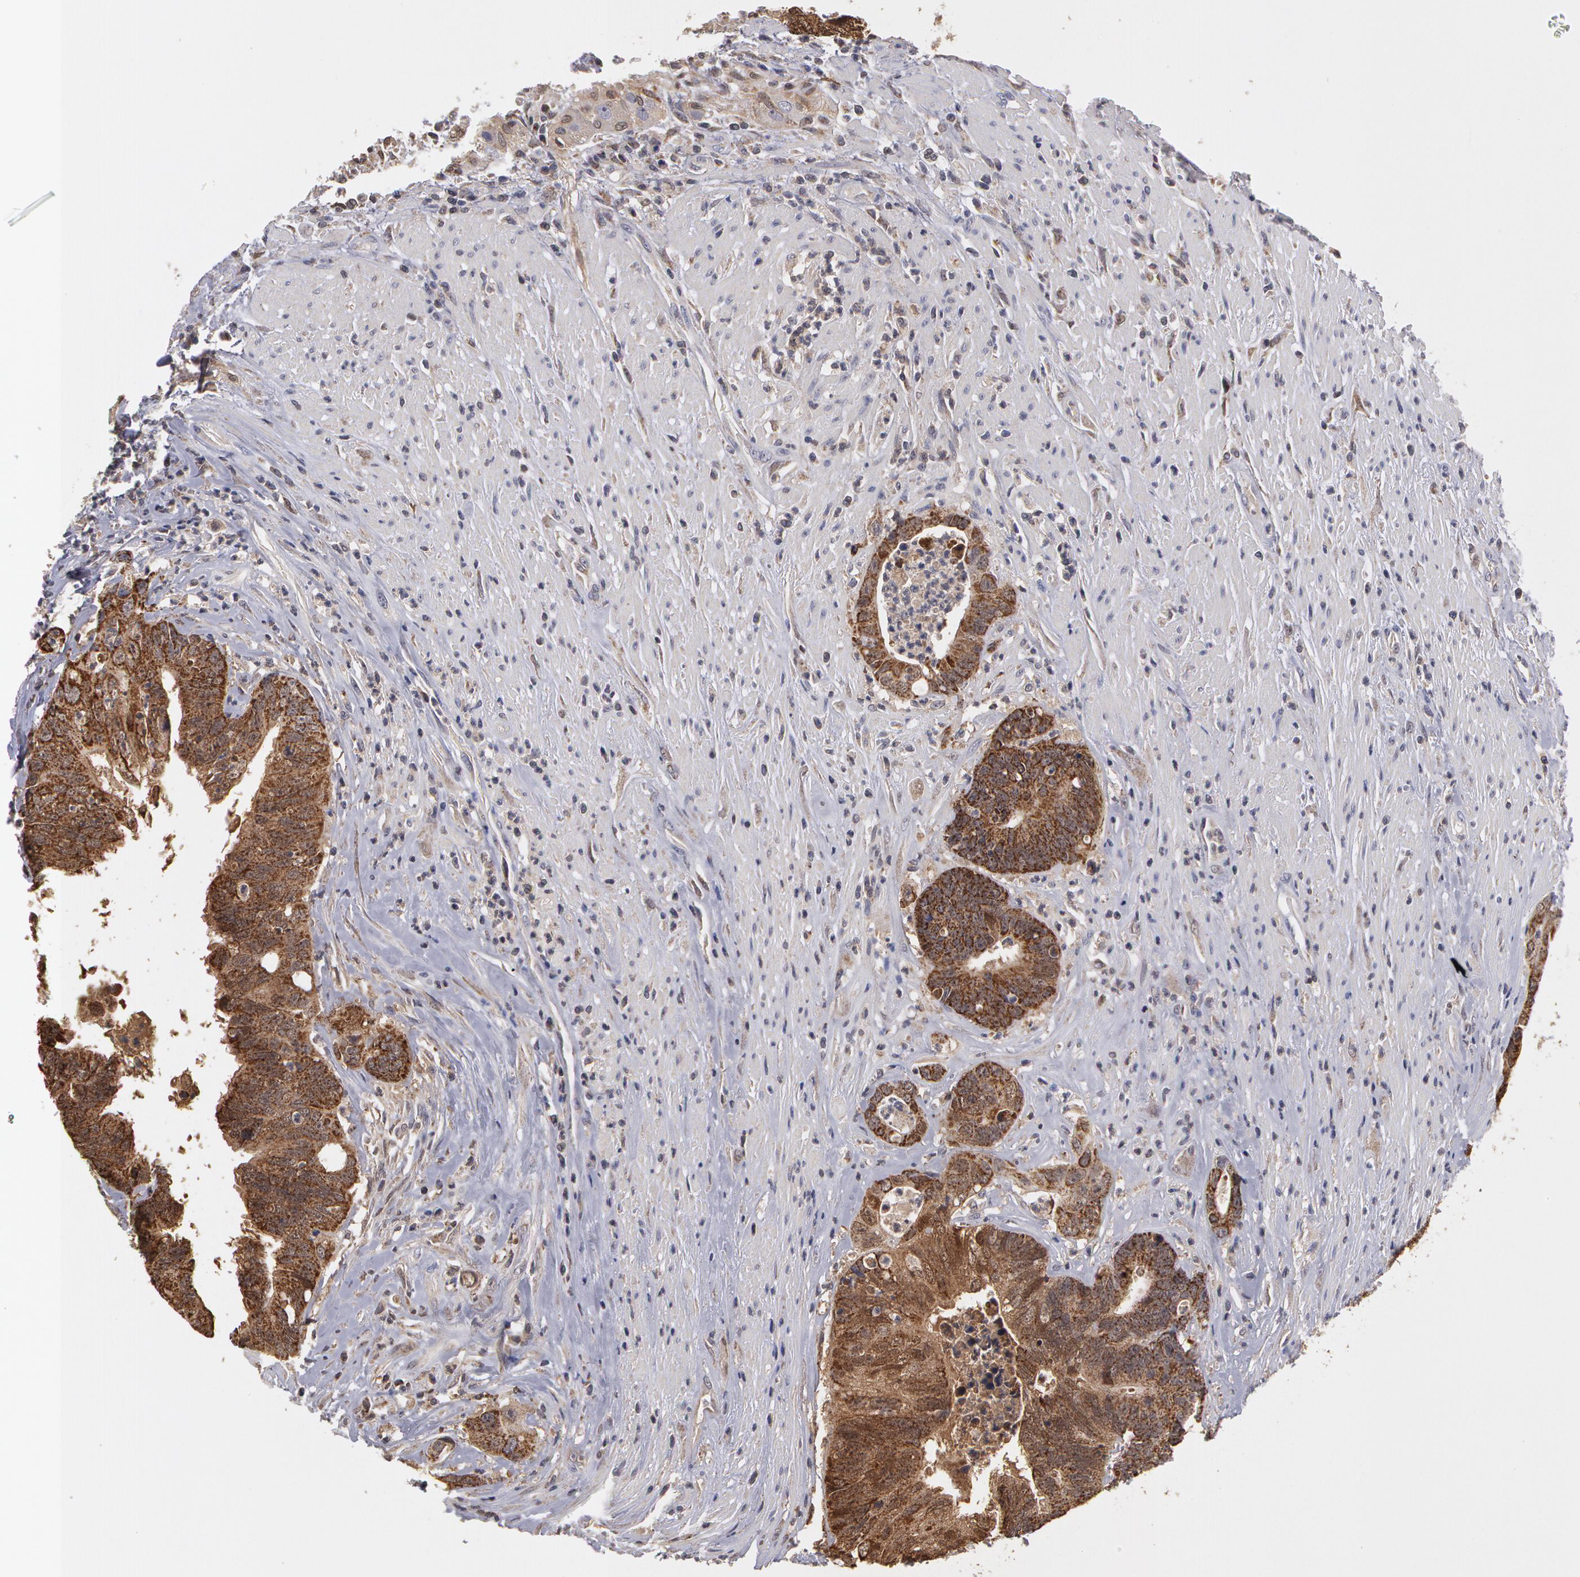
{"staining": {"intensity": "strong", "quantity": ">75%", "location": "cytoplasmic/membranous"}, "tissue": "colorectal cancer", "cell_type": "Tumor cells", "image_type": "cancer", "snomed": [{"axis": "morphology", "description": "Adenocarcinoma, NOS"}, {"axis": "topography", "description": "Rectum"}], "caption": "A brown stain shows strong cytoplasmic/membranous positivity of a protein in human adenocarcinoma (colorectal) tumor cells.", "gene": "MPST", "patient": {"sex": "female", "age": 65}}